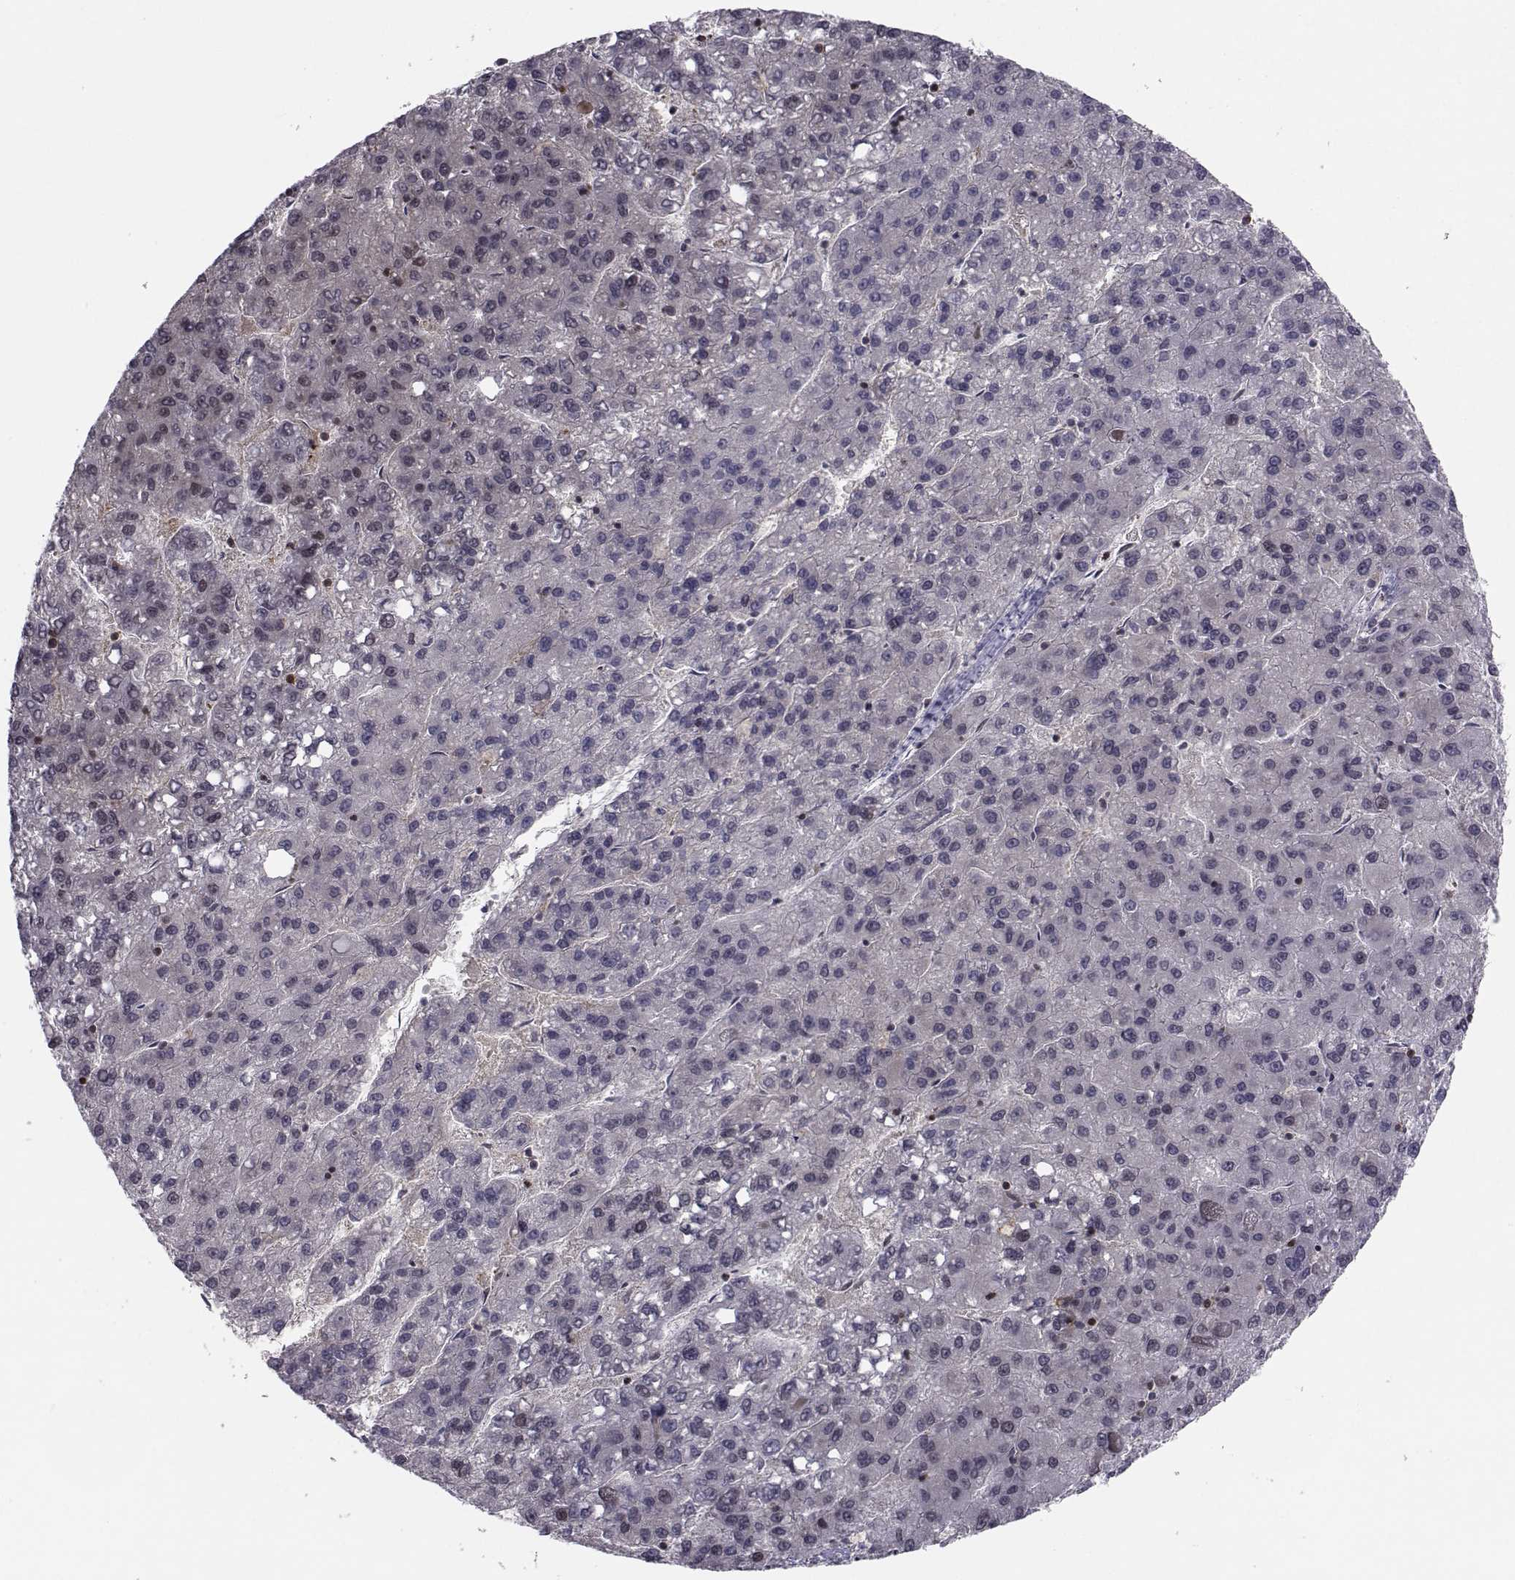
{"staining": {"intensity": "negative", "quantity": "none", "location": "none"}, "tissue": "liver cancer", "cell_type": "Tumor cells", "image_type": "cancer", "snomed": [{"axis": "morphology", "description": "Carcinoma, Hepatocellular, NOS"}, {"axis": "topography", "description": "Liver"}], "caption": "The image reveals no significant positivity in tumor cells of liver cancer (hepatocellular carcinoma).", "gene": "PCP4L1", "patient": {"sex": "female", "age": 82}}